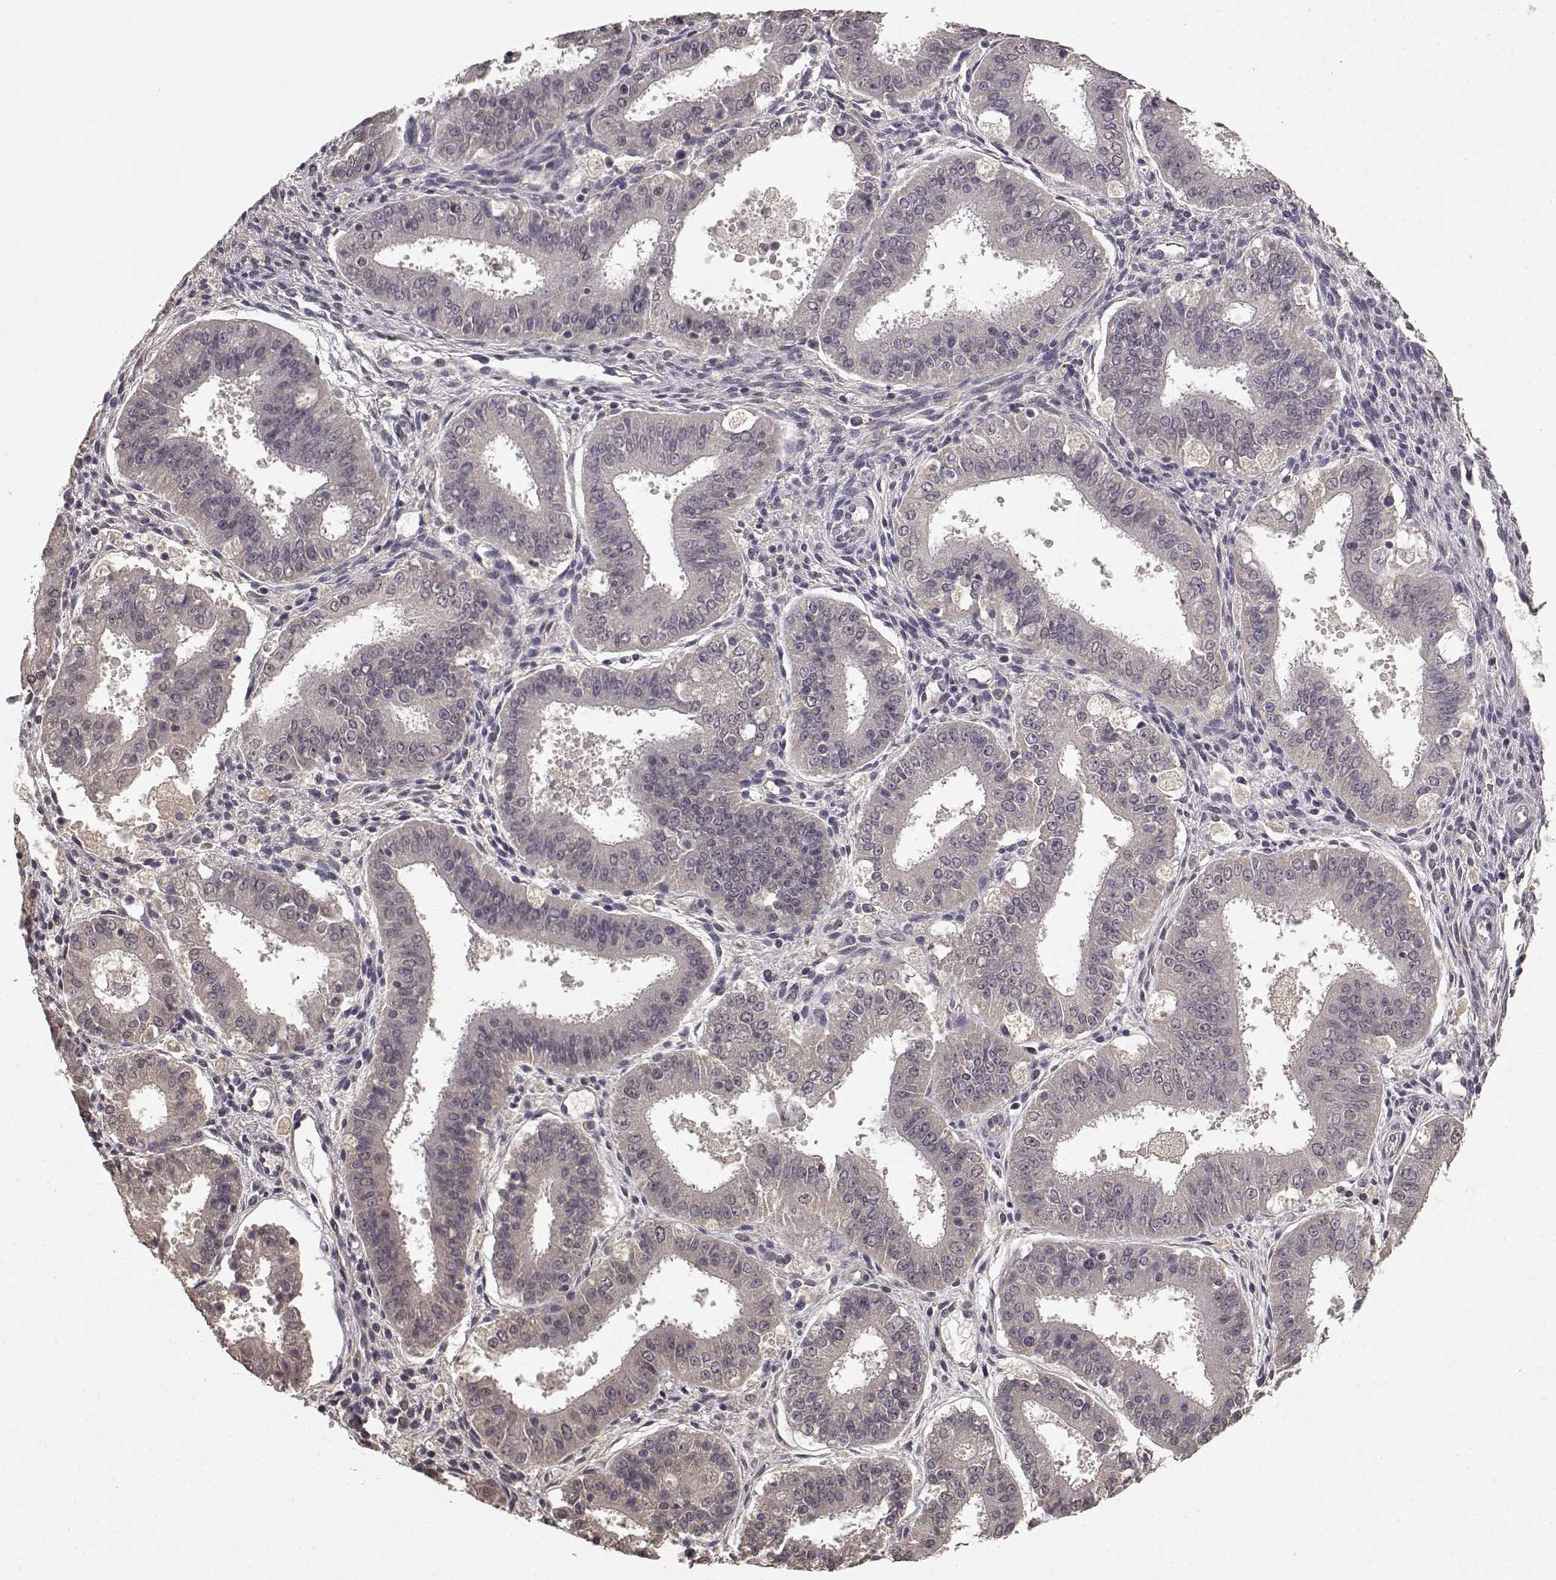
{"staining": {"intensity": "negative", "quantity": "none", "location": "none"}, "tissue": "ovarian cancer", "cell_type": "Tumor cells", "image_type": "cancer", "snomed": [{"axis": "morphology", "description": "Carcinoma, endometroid"}, {"axis": "topography", "description": "Ovary"}], "caption": "The immunohistochemistry photomicrograph has no significant expression in tumor cells of ovarian cancer tissue. Brightfield microscopy of IHC stained with DAB (brown) and hematoxylin (blue), captured at high magnification.", "gene": "NTRK2", "patient": {"sex": "female", "age": 42}}